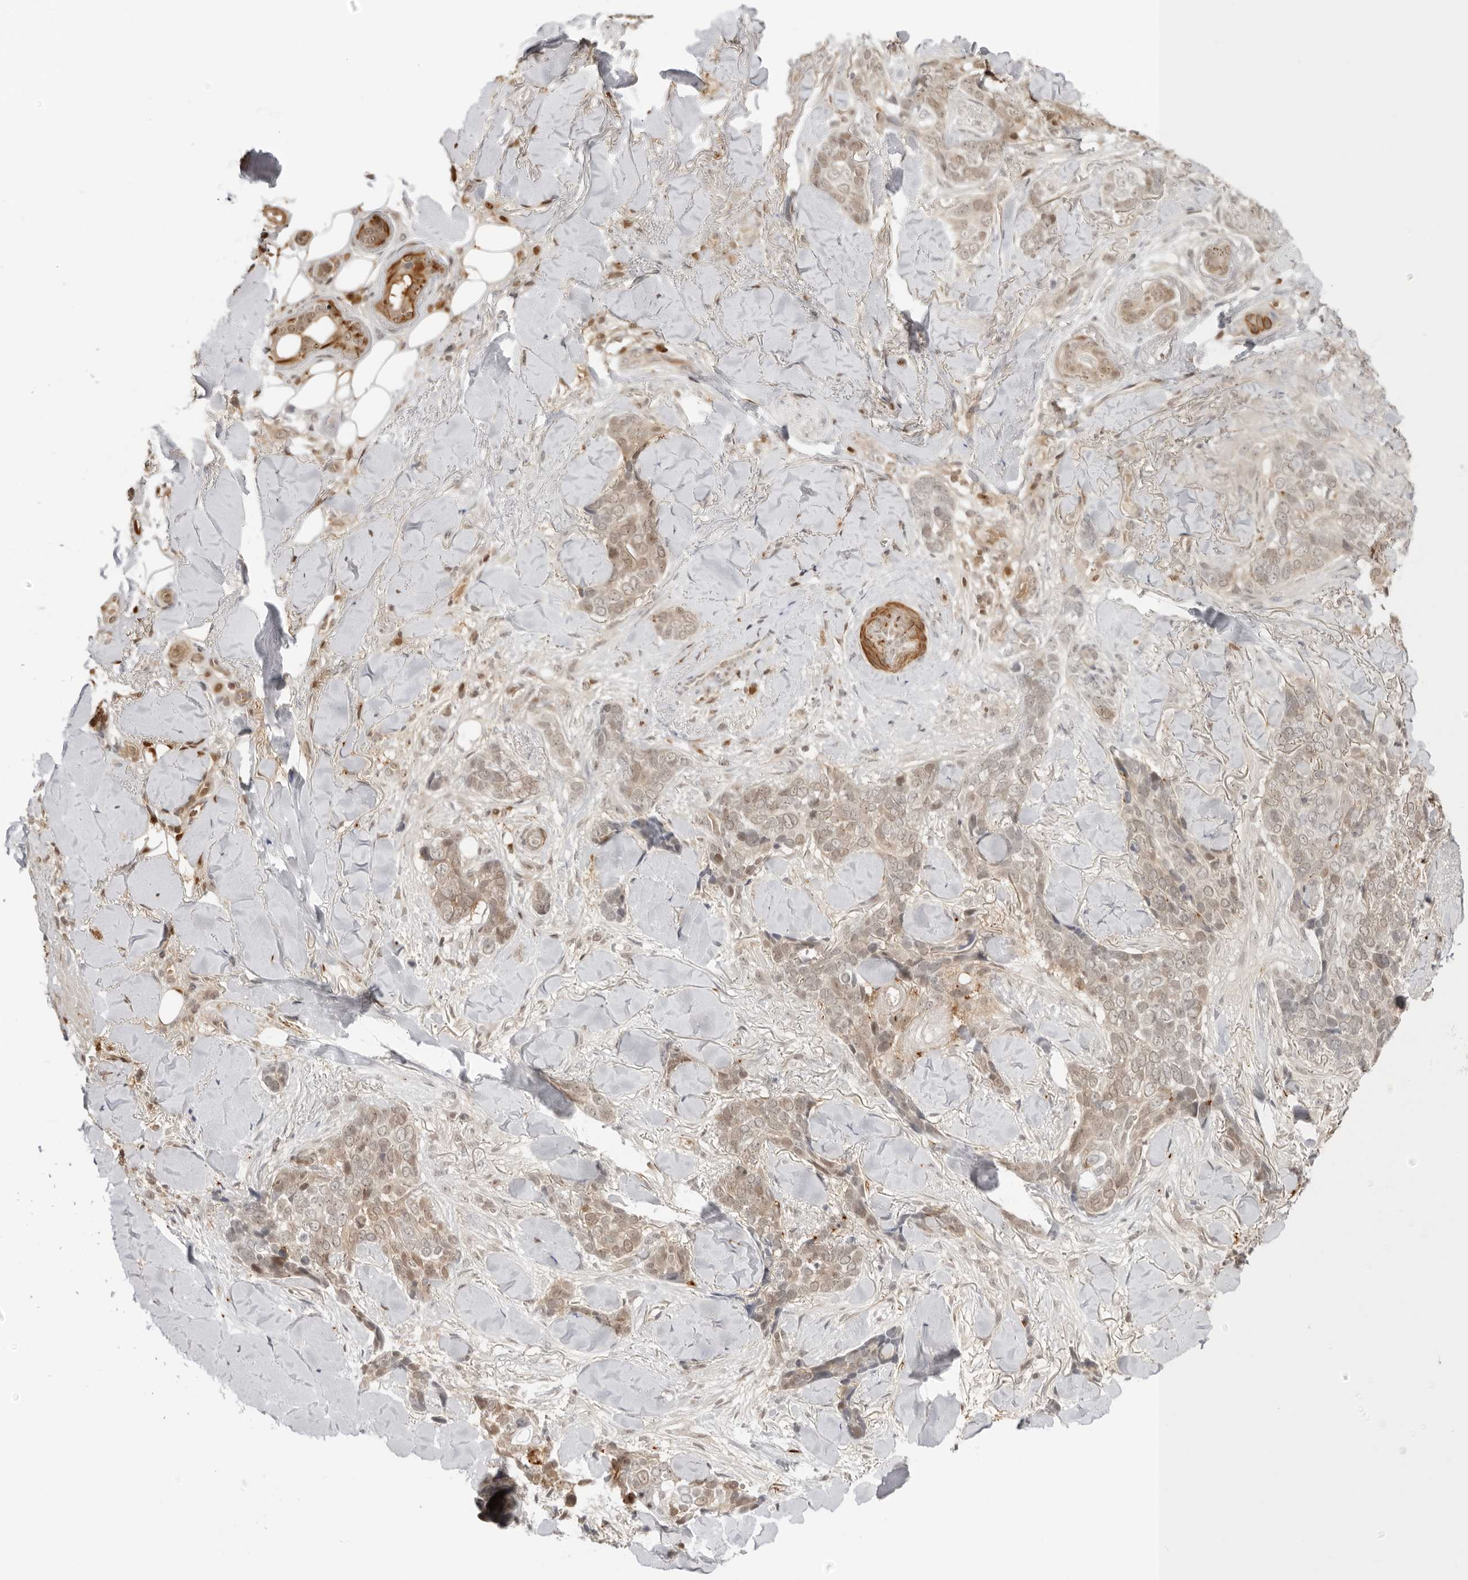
{"staining": {"intensity": "weak", "quantity": "25%-75%", "location": "cytoplasmic/membranous,nuclear"}, "tissue": "skin cancer", "cell_type": "Tumor cells", "image_type": "cancer", "snomed": [{"axis": "morphology", "description": "Basal cell carcinoma"}, {"axis": "topography", "description": "Skin"}], "caption": "Immunohistochemistry staining of skin cancer (basal cell carcinoma), which displays low levels of weak cytoplasmic/membranous and nuclear staining in about 25%-75% of tumor cells indicating weak cytoplasmic/membranous and nuclear protein expression. The staining was performed using DAB (brown) for protein detection and nuclei were counterstained in hematoxylin (blue).", "gene": "RNF146", "patient": {"sex": "female", "age": 82}}